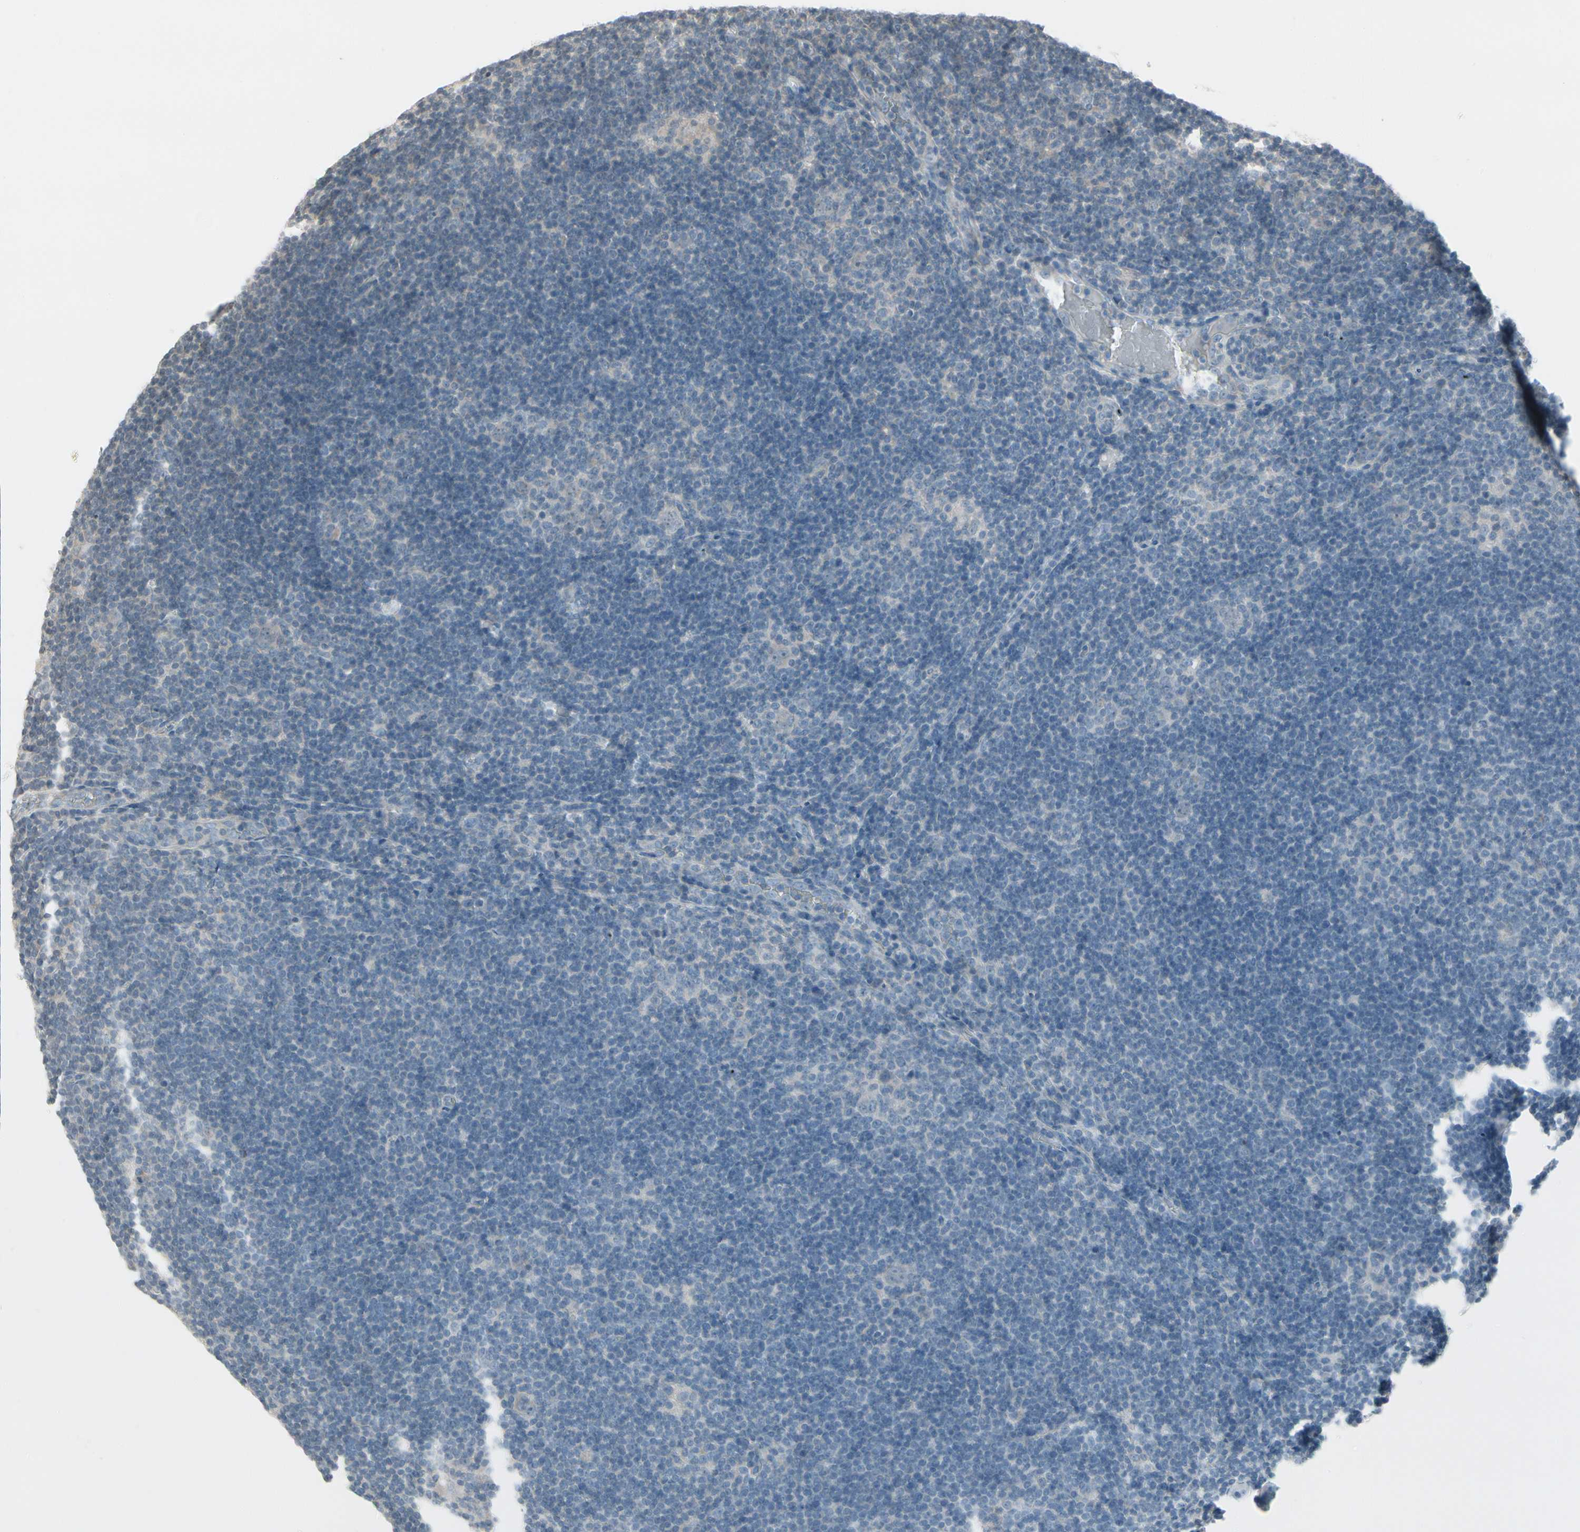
{"staining": {"intensity": "negative", "quantity": "none", "location": "none"}, "tissue": "lymphoma", "cell_type": "Tumor cells", "image_type": "cancer", "snomed": [{"axis": "morphology", "description": "Hodgkin's disease, NOS"}, {"axis": "topography", "description": "Lymph node"}], "caption": "Immunohistochemical staining of human lymphoma exhibits no significant staining in tumor cells.", "gene": "ARG2", "patient": {"sex": "female", "age": 57}}